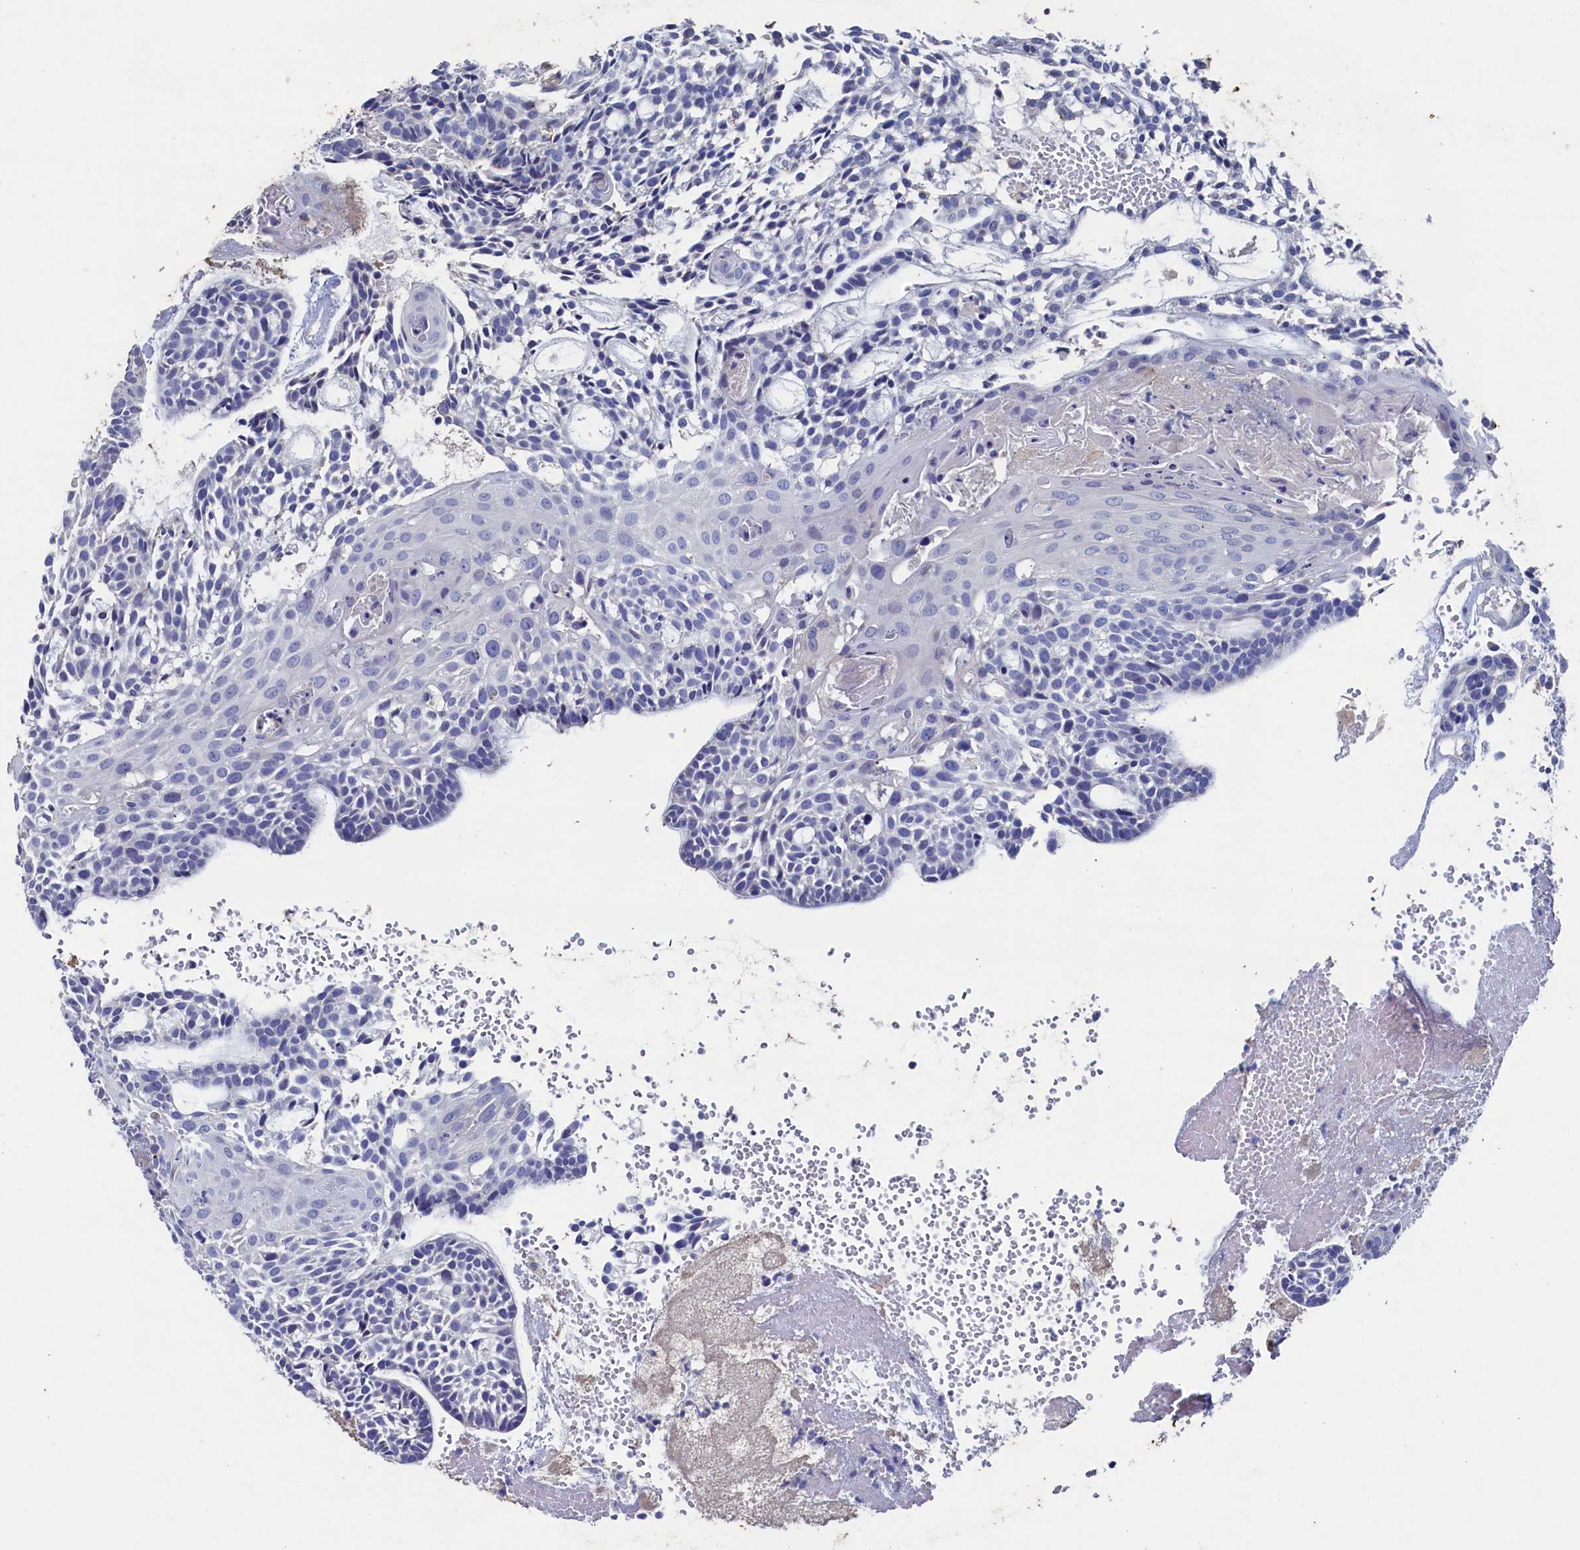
{"staining": {"intensity": "negative", "quantity": "none", "location": "none"}, "tissue": "head and neck cancer", "cell_type": "Tumor cells", "image_type": "cancer", "snomed": [{"axis": "morphology", "description": "Adenocarcinoma, NOS"}, {"axis": "topography", "description": "Subcutis"}, {"axis": "topography", "description": "Head-Neck"}], "caption": "The photomicrograph displays no significant positivity in tumor cells of head and neck cancer (adenocarcinoma).", "gene": "CBLIF", "patient": {"sex": "female", "age": 73}}